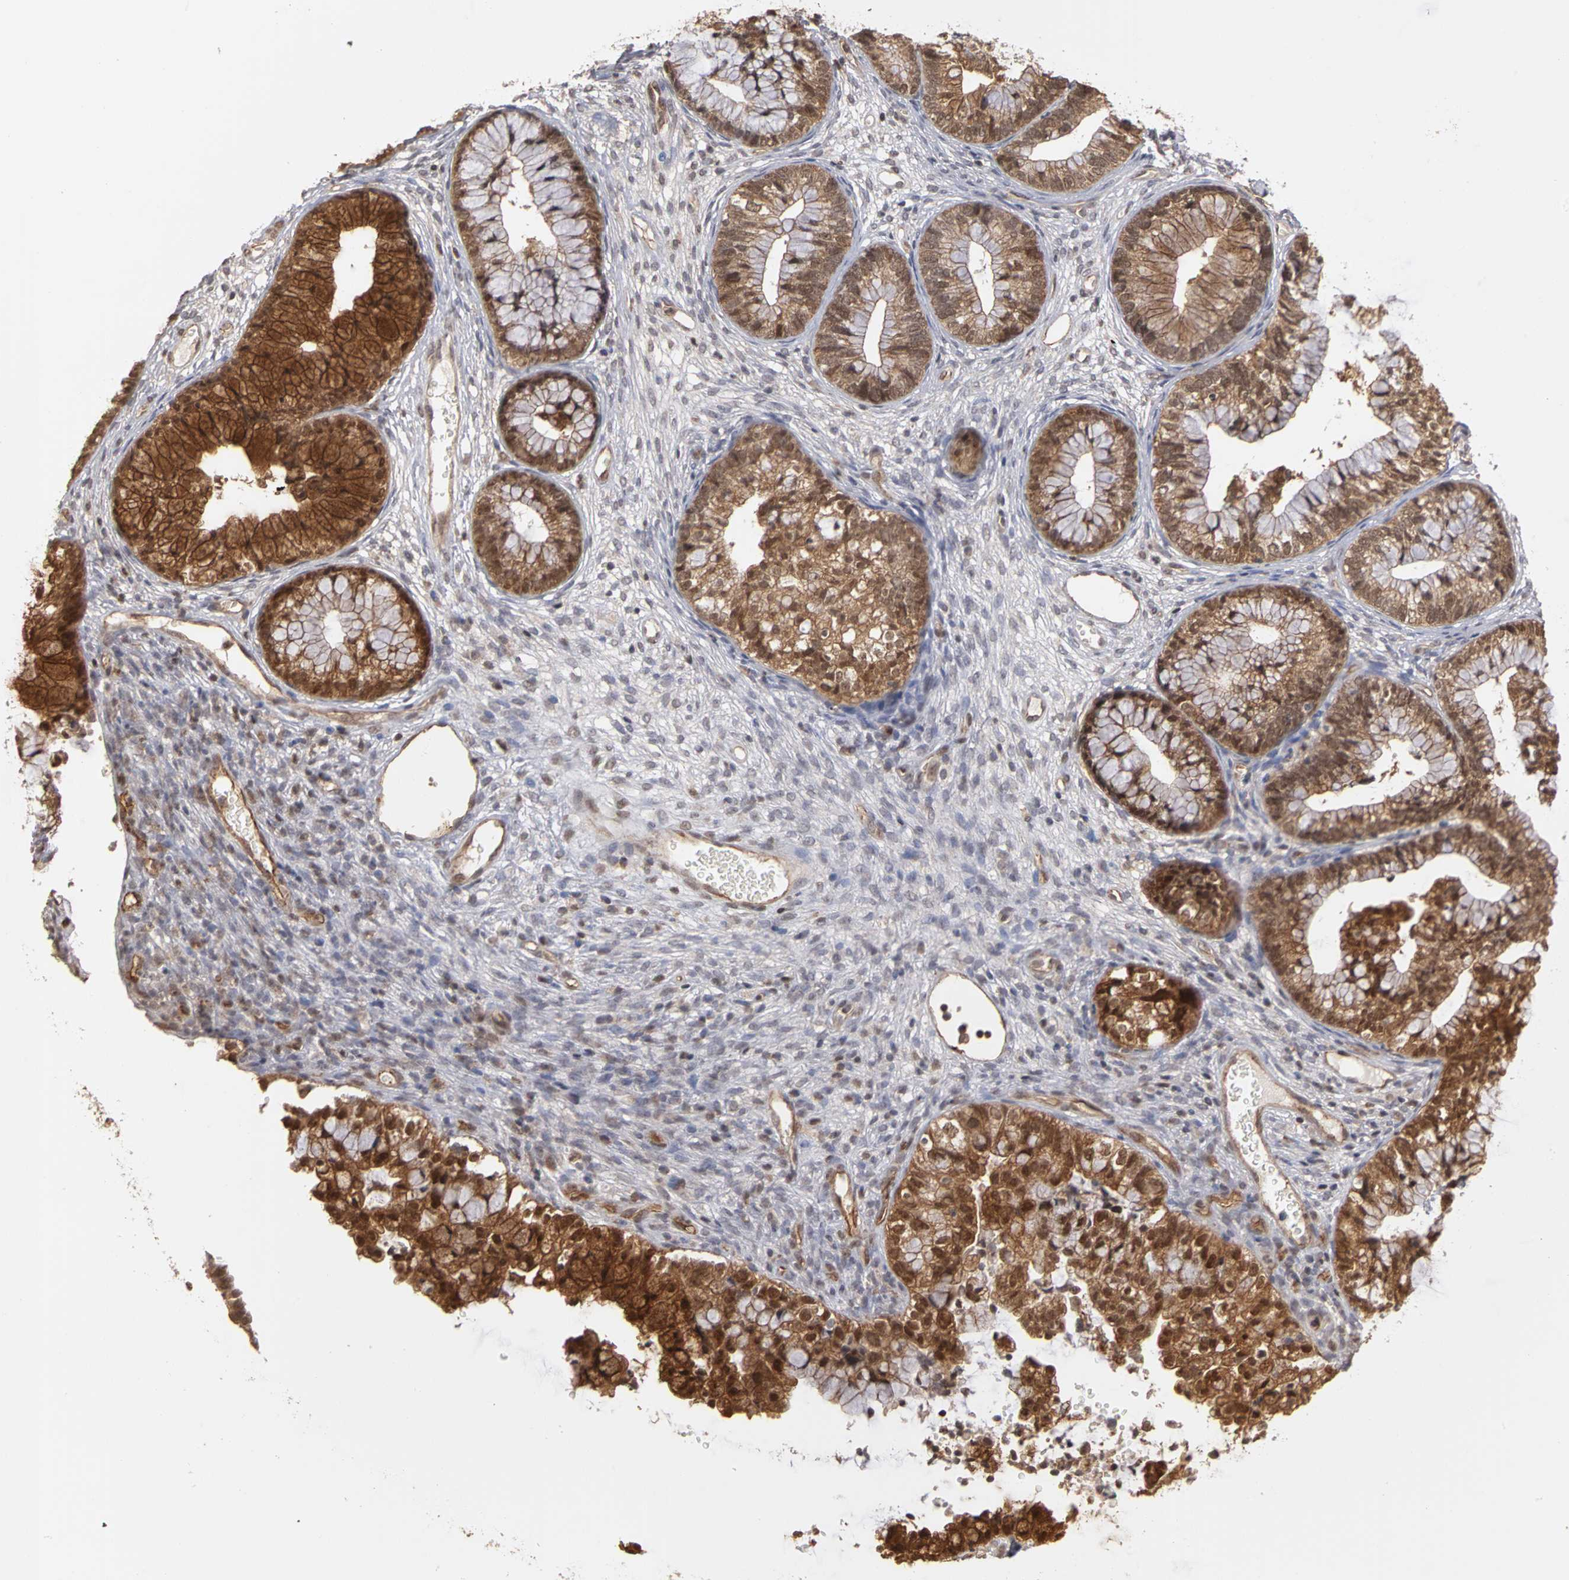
{"staining": {"intensity": "moderate", "quantity": ">75%", "location": "cytoplasmic/membranous,nuclear"}, "tissue": "cervical cancer", "cell_type": "Tumor cells", "image_type": "cancer", "snomed": [{"axis": "morphology", "description": "Adenocarcinoma, NOS"}, {"axis": "topography", "description": "Cervix"}], "caption": "Cervical cancer tissue demonstrates moderate cytoplasmic/membranous and nuclear expression in about >75% of tumor cells, visualized by immunohistochemistry.", "gene": "PLEKHA1", "patient": {"sex": "female", "age": 44}}